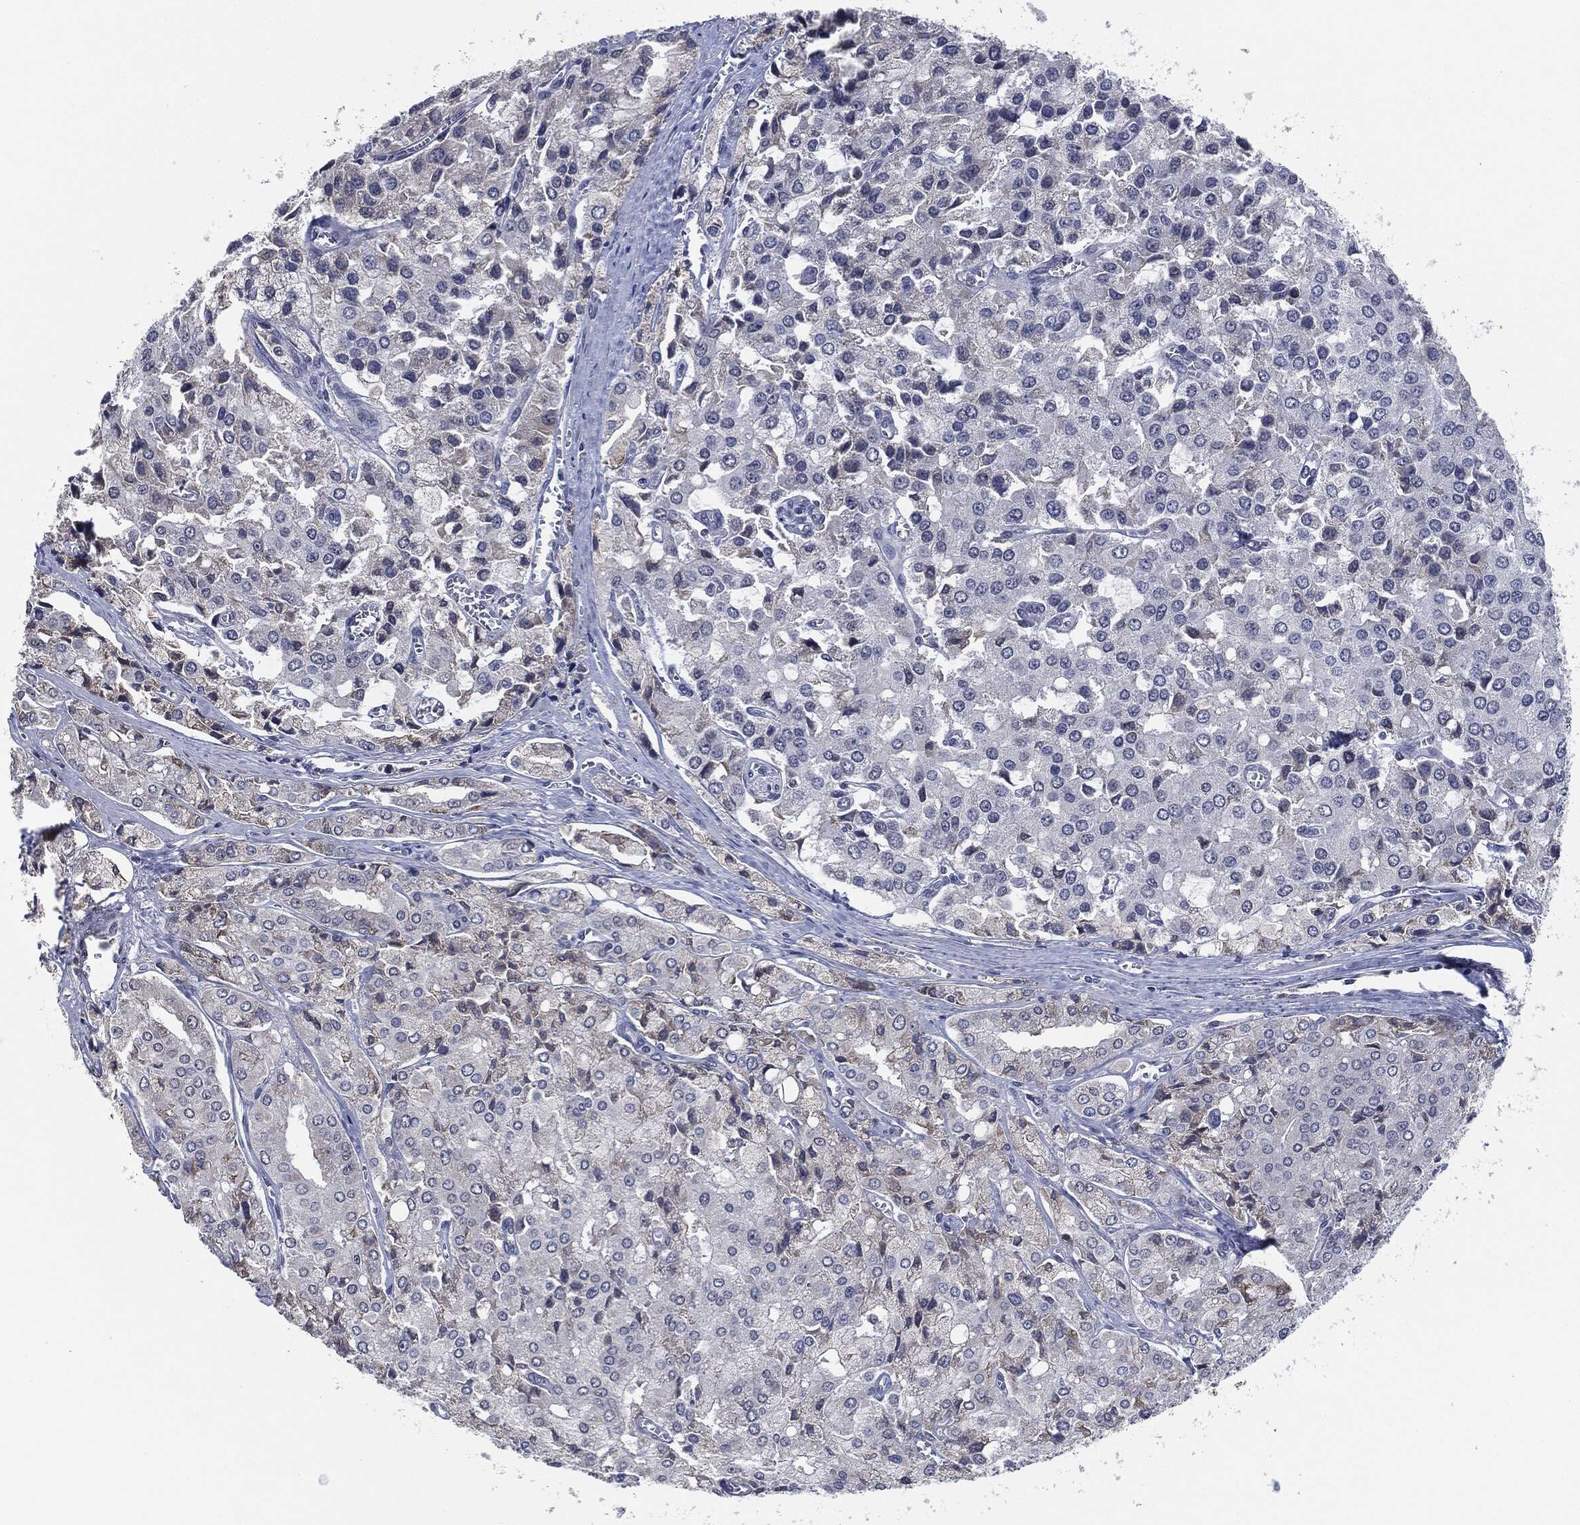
{"staining": {"intensity": "negative", "quantity": "none", "location": "none"}, "tissue": "prostate cancer", "cell_type": "Tumor cells", "image_type": "cancer", "snomed": [{"axis": "morphology", "description": "Adenocarcinoma, NOS"}, {"axis": "topography", "description": "Prostate and seminal vesicle, NOS"}, {"axis": "topography", "description": "Prostate"}], "caption": "Human prostate cancer (adenocarcinoma) stained for a protein using IHC reveals no expression in tumor cells.", "gene": "IL2RG", "patient": {"sex": "male", "age": 67}}